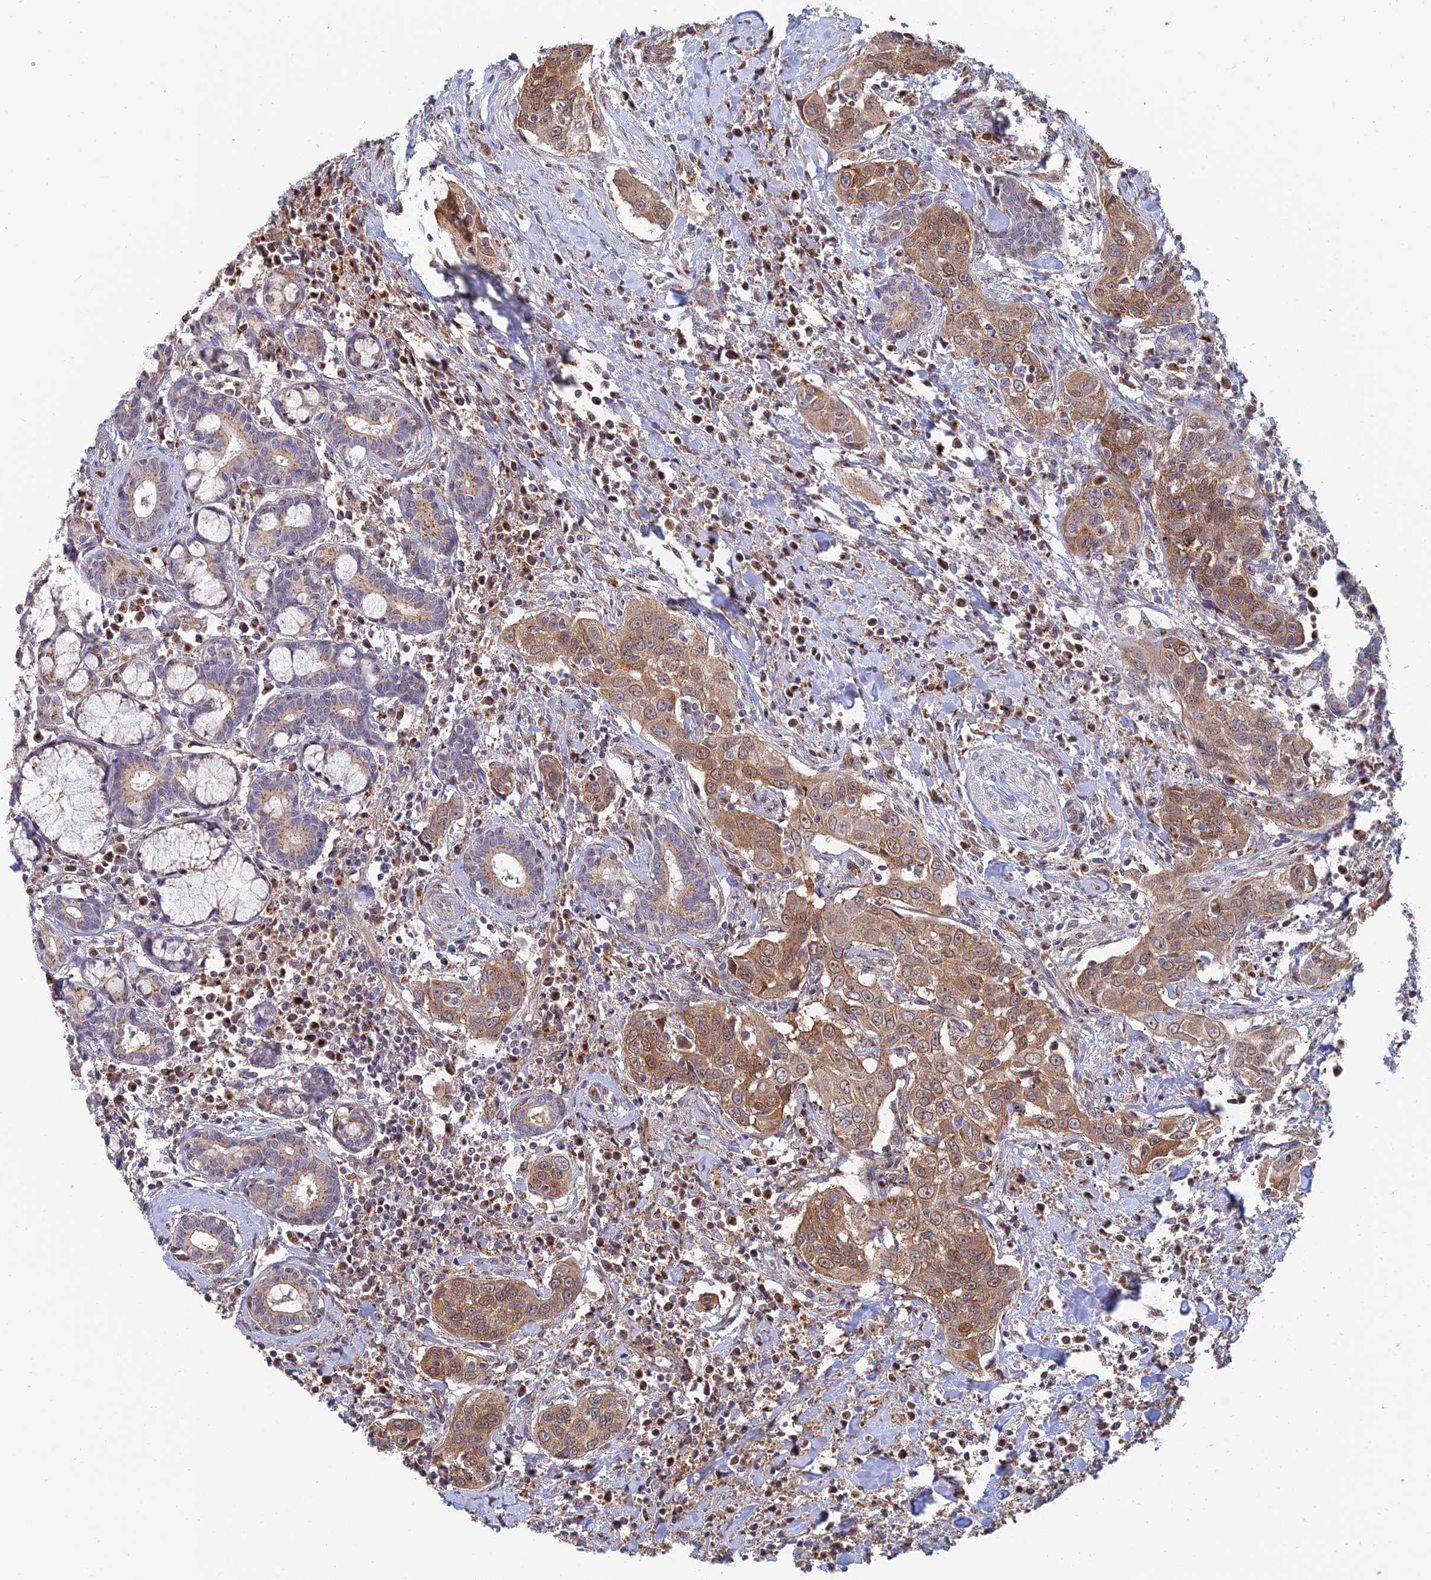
{"staining": {"intensity": "moderate", "quantity": ">75%", "location": "cytoplasmic/membranous"}, "tissue": "head and neck cancer", "cell_type": "Tumor cells", "image_type": "cancer", "snomed": [{"axis": "morphology", "description": "Squamous cell carcinoma, NOS"}, {"axis": "topography", "description": "Oral tissue"}, {"axis": "topography", "description": "Head-Neck"}], "caption": "Immunohistochemical staining of human squamous cell carcinoma (head and neck) demonstrates moderate cytoplasmic/membranous protein expression in about >75% of tumor cells.", "gene": "HS2ST1", "patient": {"sex": "female", "age": 50}}